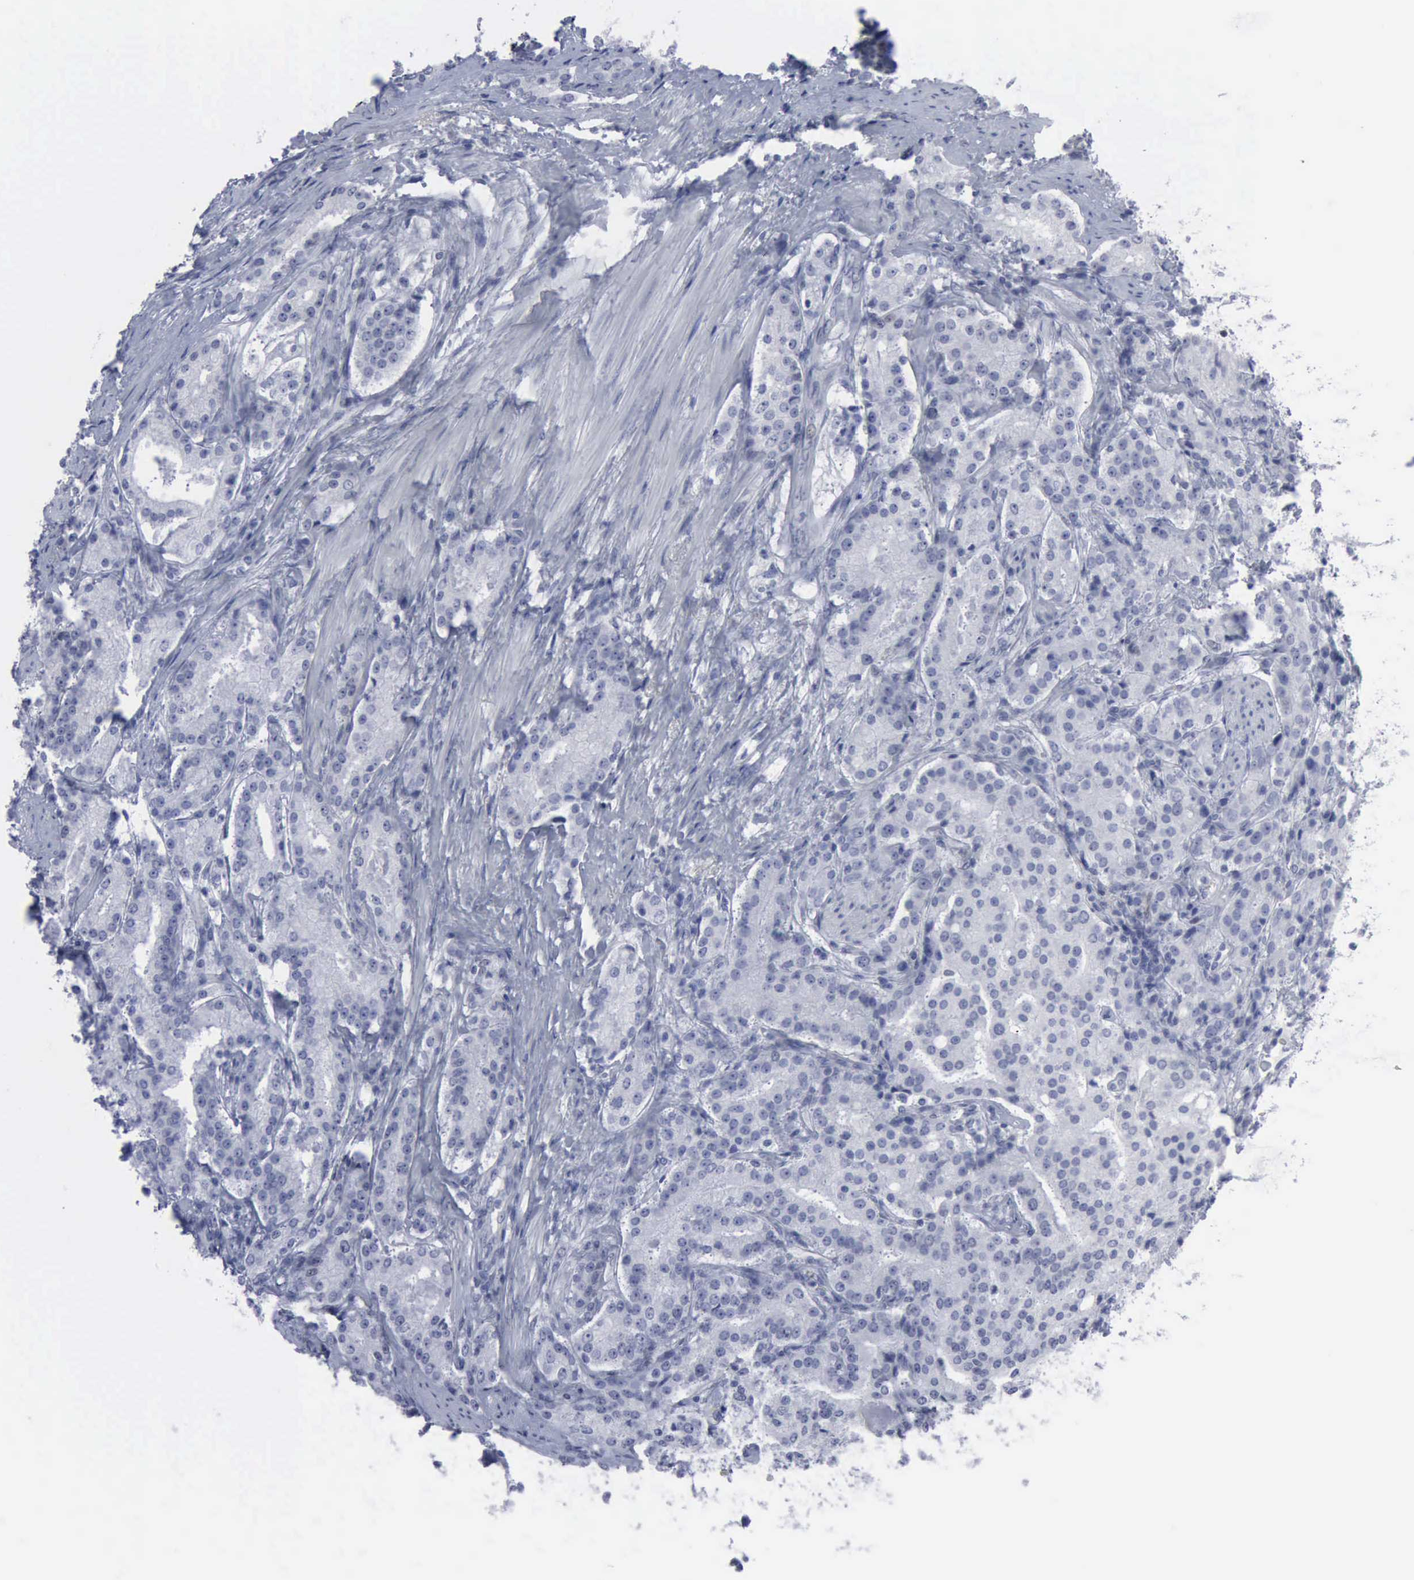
{"staining": {"intensity": "negative", "quantity": "none", "location": "none"}, "tissue": "prostate cancer", "cell_type": "Tumor cells", "image_type": "cancer", "snomed": [{"axis": "morphology", "description": "Adenocarcinoma, Medium grade"}, {"axis": "topography", "description": "Prostate"}], "caption": "DAB immunohistochemical staining of prostate cancer demonstrates no significant positivity in tumor cells.", "gene": "MCM5", "patient": {"sex": "male", "age": 72}}